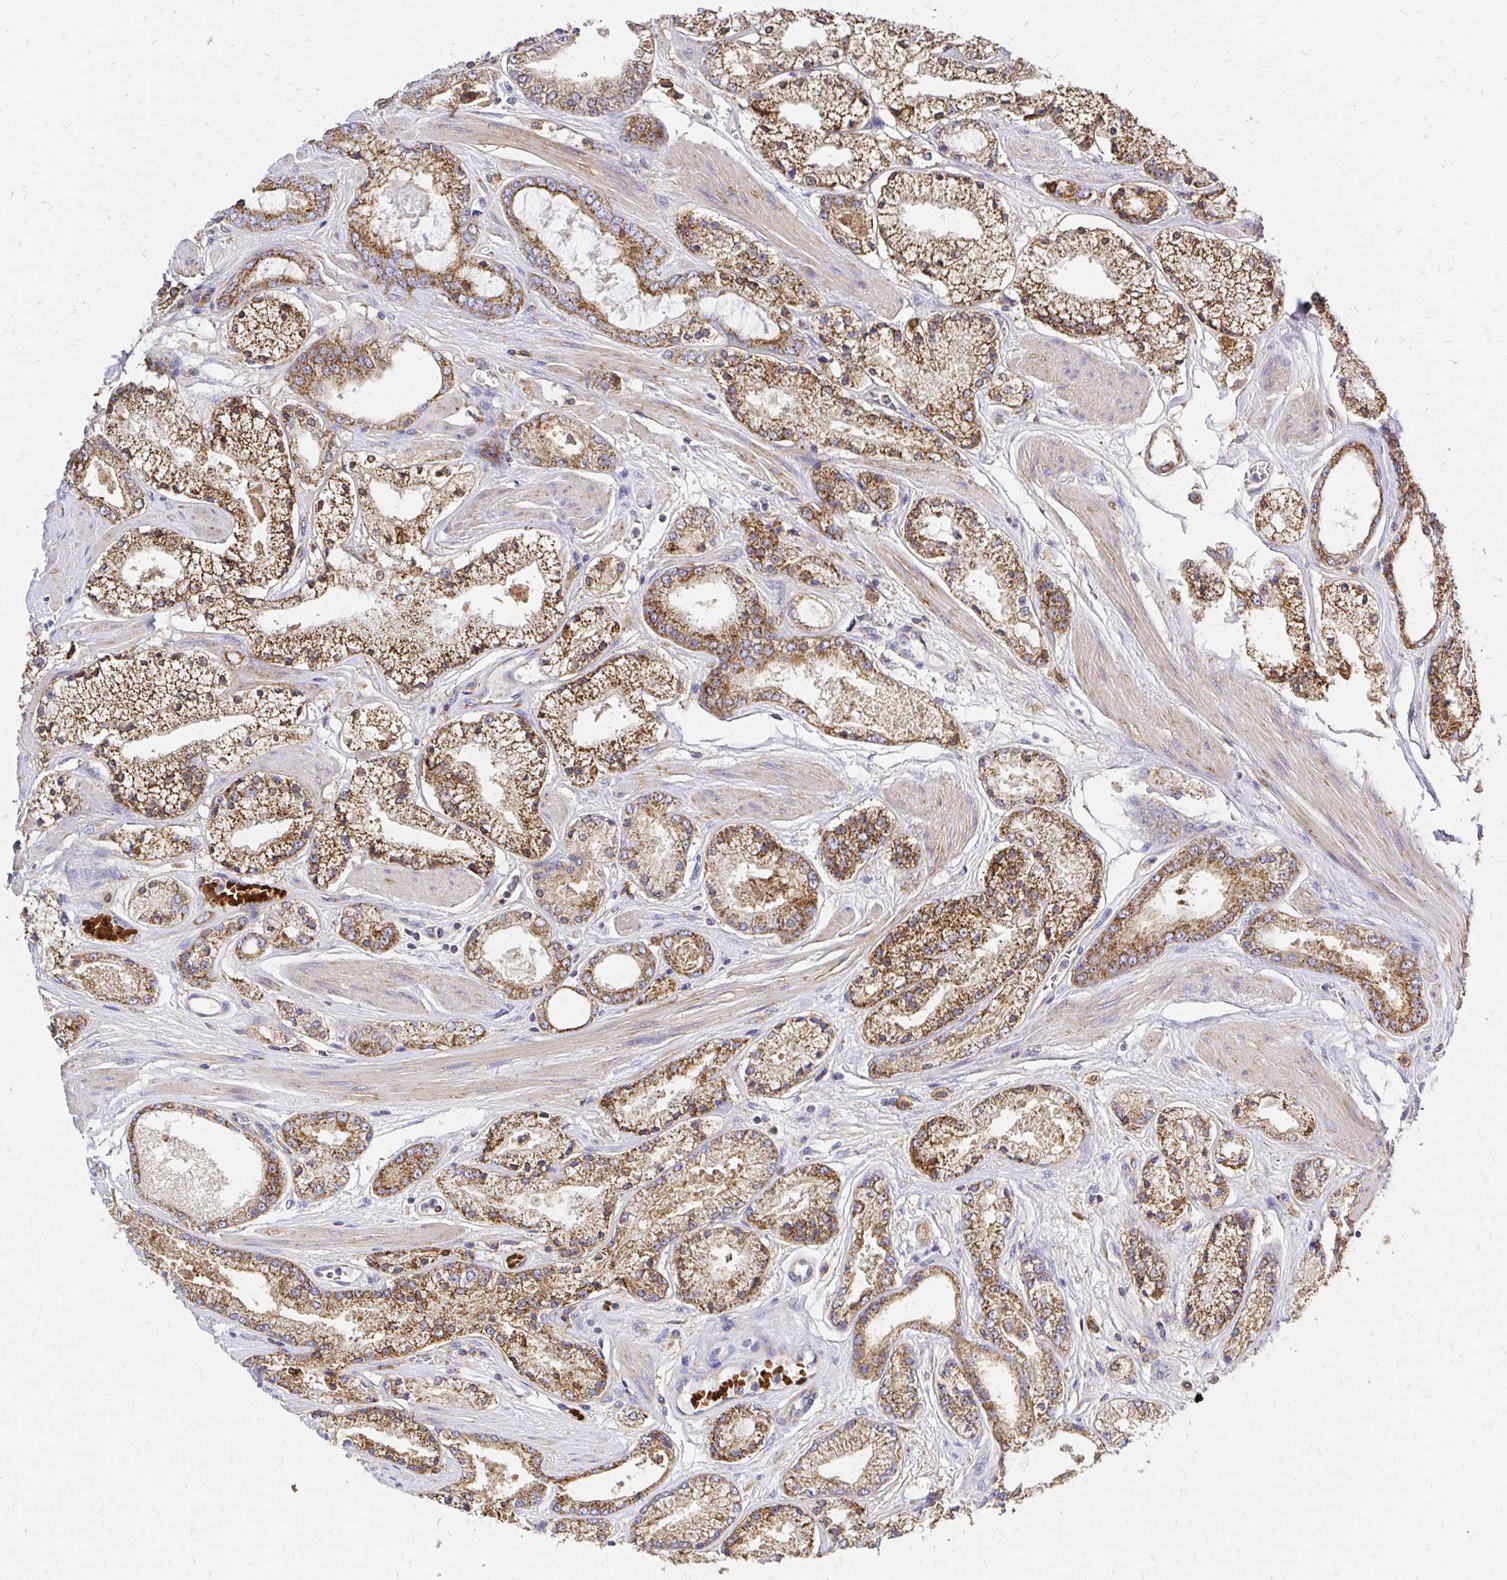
{"staining": {"intensity": "moderate", "quantity": ">75%", "location": "cytoplasmic/membranous"}, "tissue": "prostate cancer", "cell_type": "Tumor cells", "image_type": "cancer", "snomed": [{"axis": "morphology", "description": "Adenocarcinoma, High grade"}, {"axis": "topography", "description": "Prostate"}], "caption": "Immunohistochemistry photomicrograph of neoplastic tissue: prostate cancer (high-grade adenocarcinoma) stained using immunohistochemistry shows medium levels of moderate protein expression localized specifically in the cytoplasmic/membranous of tumor cells, appearing as a cytoplasmic/membranous brown color.", "gene": "MRPL13", "patient": {"sex": "male", "age": 63}}